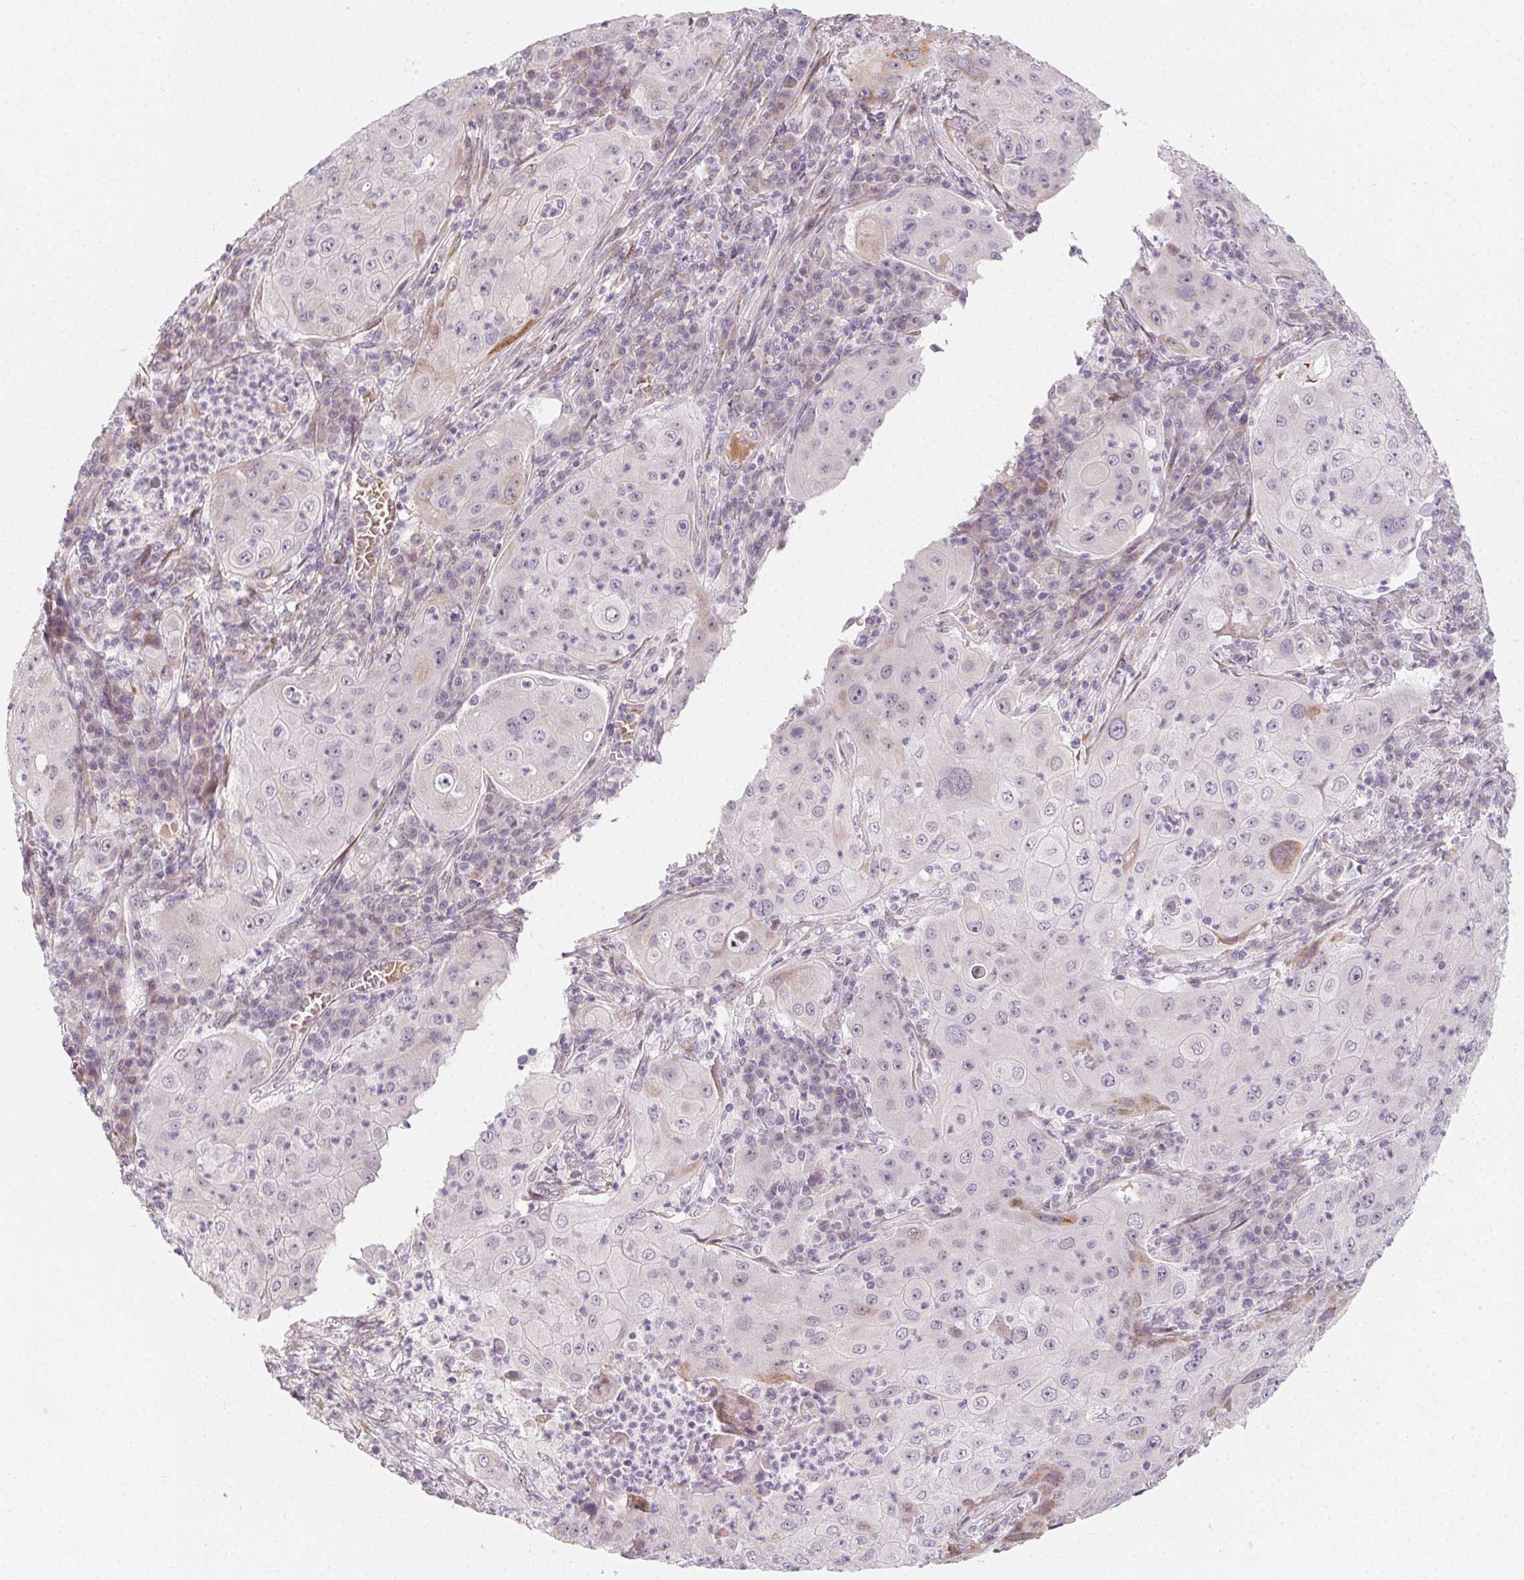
{"staining": {"intensity": "negative", "quantity": "none", "location": "none"}, "tissue": "lung cancer", "cell_type": "Tumor cells", "image_type": "cancer", "snomed": [{"axis": "morphology", "description": "Squamous cell carcinoma, NOS"}, {"axis": "topography", "description": "Lung"}], "caption": "There is no significant staining in tumor cells of lung squamous cell carcinoma.", "gene": "CCDC96", "patient": {"sex": "female", "age": 59}}